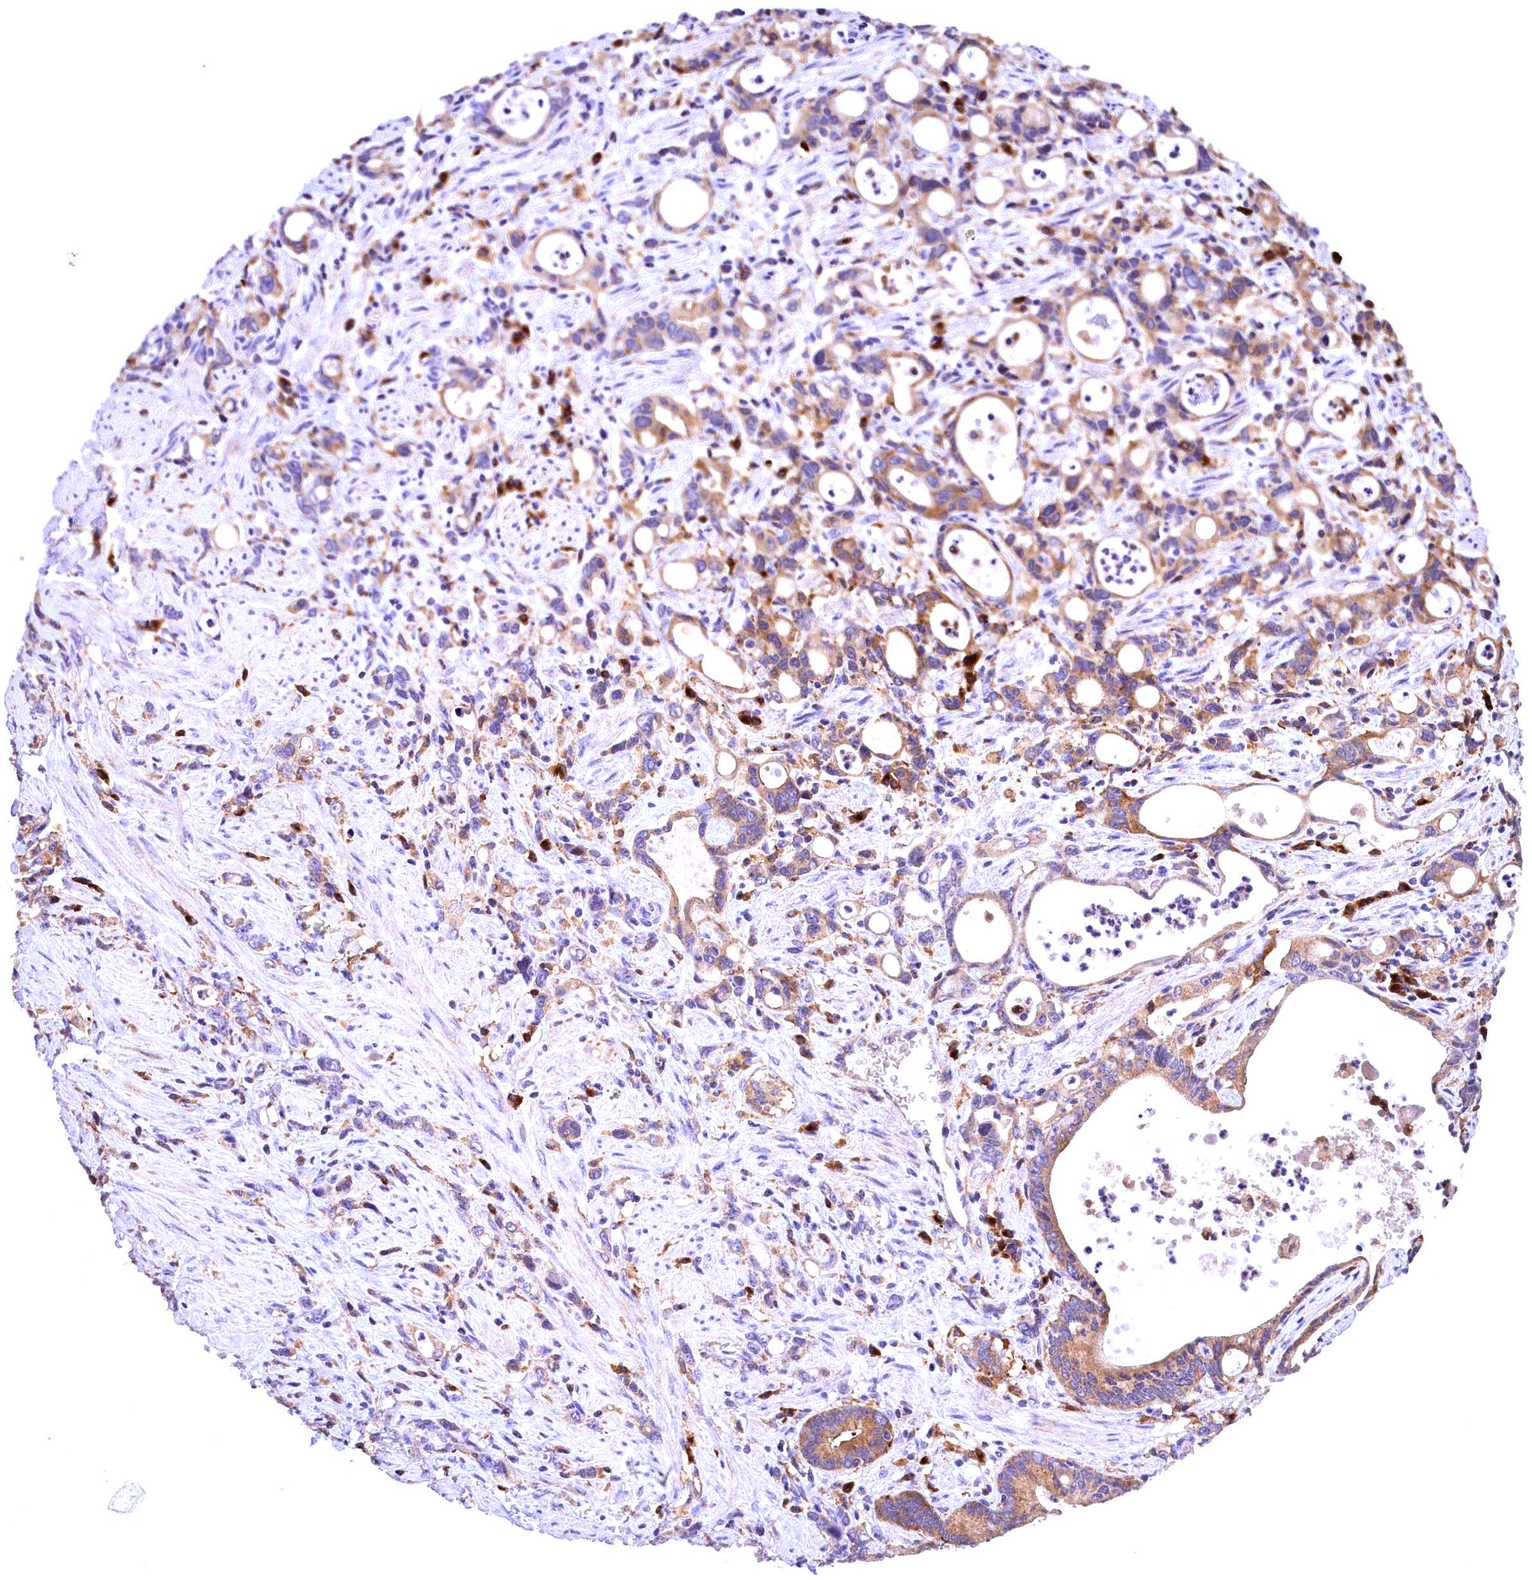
{"staining": {"intensity": "moderate", "quantity": ">75%", "location": "cytoplasmic/membranous"}, "tissue": "stomach cancer", "cell_type": "Tumor cells", "image_type": "cancer", "snomed": [{"axis": "morphology", "description": "Adenocarcinoma, NOS"}, {"axis": "topography", "description": "Stomach, lower"}], "caption": "IHC micrograph of human stomach cancer stained for a protein (brown), which exhibits medium levels of moderate cytoplasmic/membranous staining in about >75% of tumor cells.", "gene": "NAIP", "patient": {"sex": "female", "age": 43}}